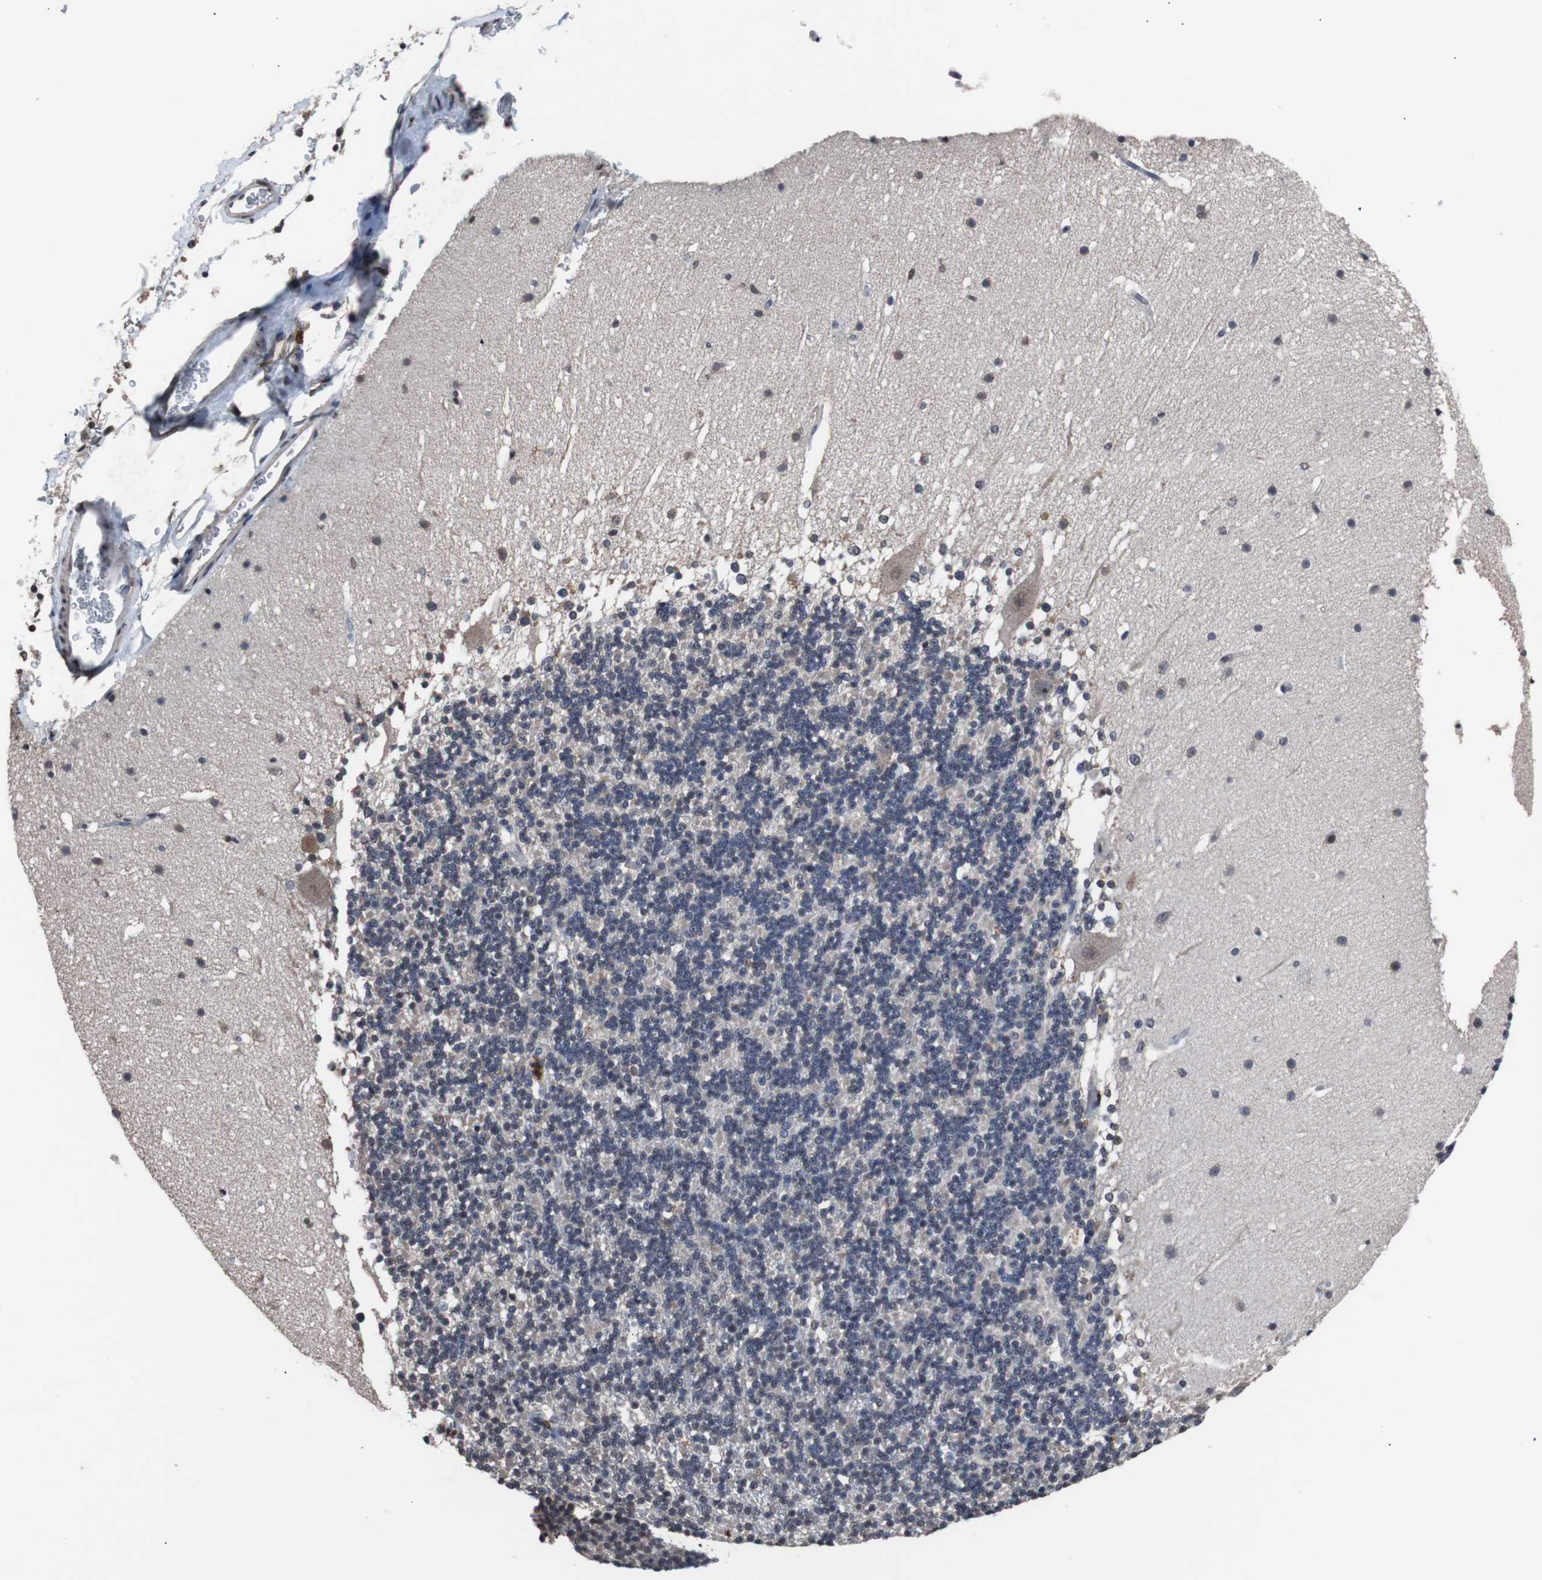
{"staining": {"intensity": "weak", "quantity": "<25%", "location": "nuclear"}, "tissue": "cerebellum", "cell_type": "Cells in granular layer", "image_type": "normal", "snomed": [{"axis": "morphology", "description": "Normal tissue, NOS"}, {"axis": "topography", "description": "Cerebellum"}], "caption": "Protein analysis of benign cerebellum displays no significant staining in cells in granular layer.", "gene": "MED27", "patient": {"sex": "female", "age": 19}}